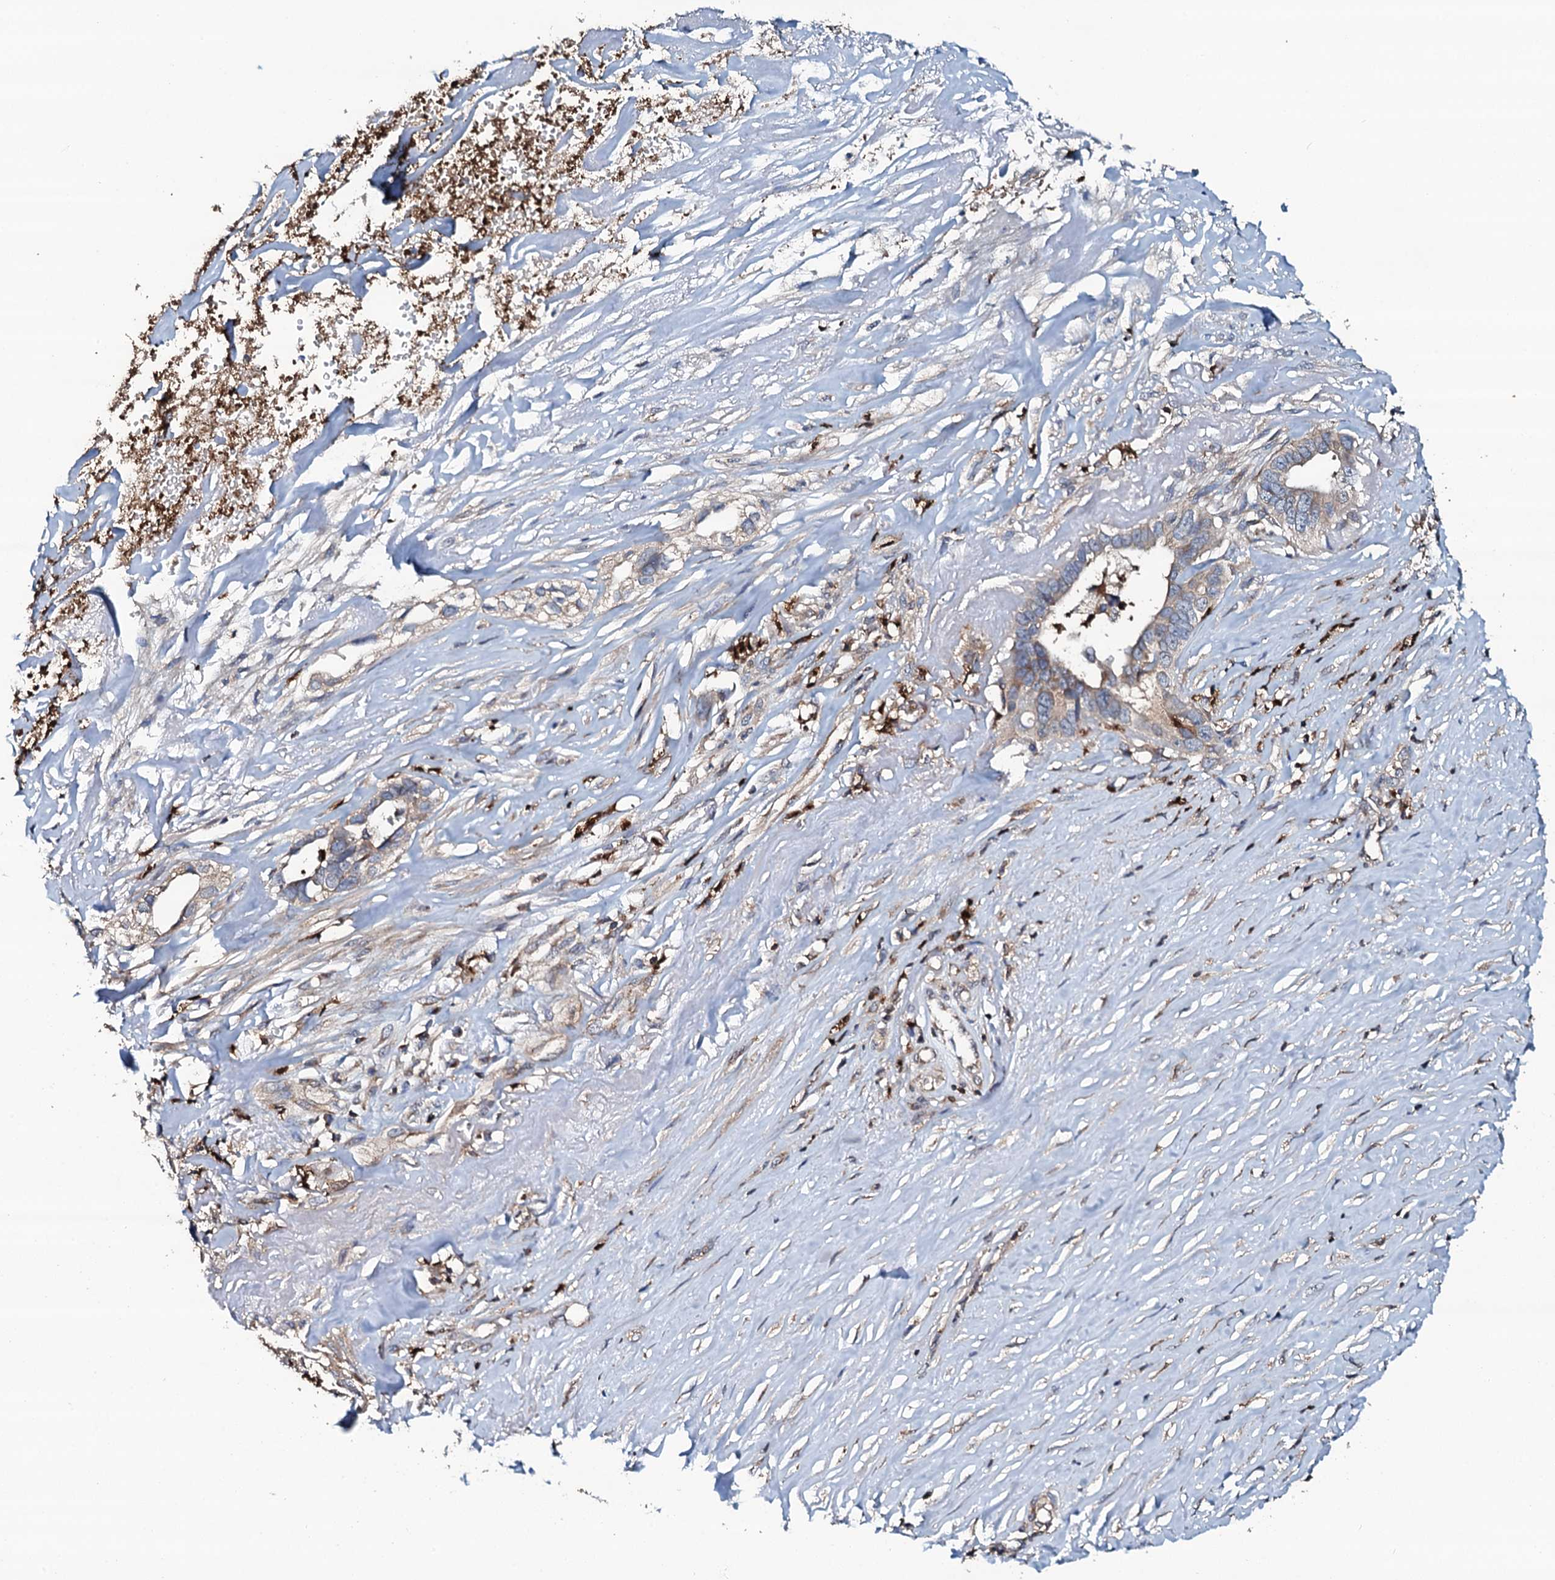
{"staining": {"intensity": "weak", "quantity": "<25%", "location": "cytoplasmic/membranous"}, "tissue": "liver cancer", "cell_type": "Tumor cells", "image_type": "cancer", "snomed": [{"axis": "morphology", "description": "Cholangiocarcinoma"}, {"axis": "topography", "description": "Liver"}], "caption": "IHC of human liver cholangiocarcinoma reveals no positivity in tumor cells. Brightfield microscopy of immunohistochemistry stained with DAB (3,3'-diaminobenzidine) (brown) and hematoxylin (blue), captured at high magnification.", "gene": "GRK2", "patient": {"sex": "female", "age": 79}}